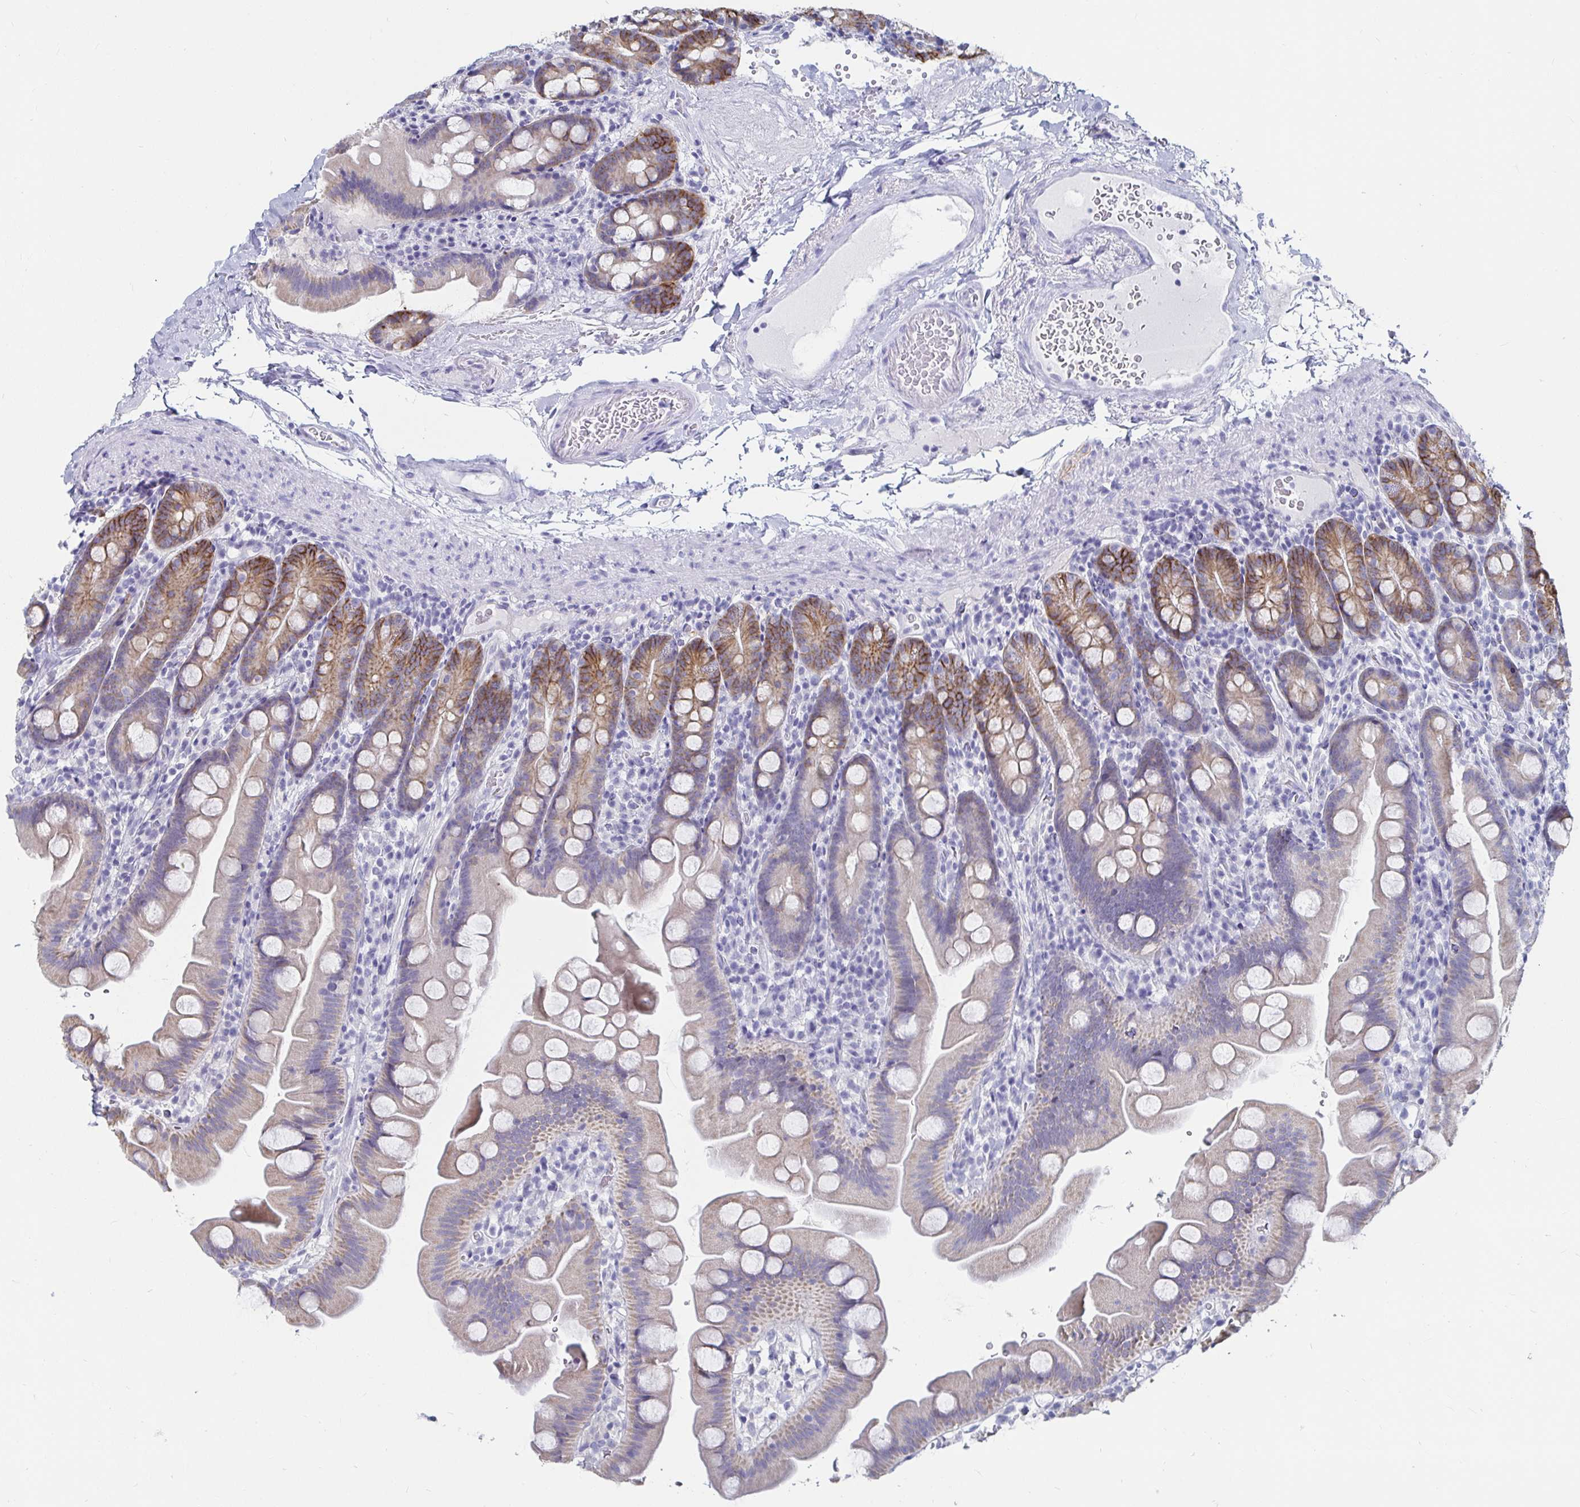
{"staining": {"intensity": "moderate", "quantity": "25%-75%", "location": "cytoplasmic/membranous"}, "tissue": "small intestine", "cell_type": "Glandular cells", "image_type": "normal", "snomed": [{"axis": "morphology", "description": "Normal tissue, NOS"}, {"axis": "topography", "description": "Small intestine"}], "caption": "Protein expression by immunohistochemistry (IHC) shows moderate cytoplasmic/membranous staining in about 25%-75% of glandular cells in benign small intestine.", "gene": "CA9", "patient": {"sex": "female", "age": 68}}